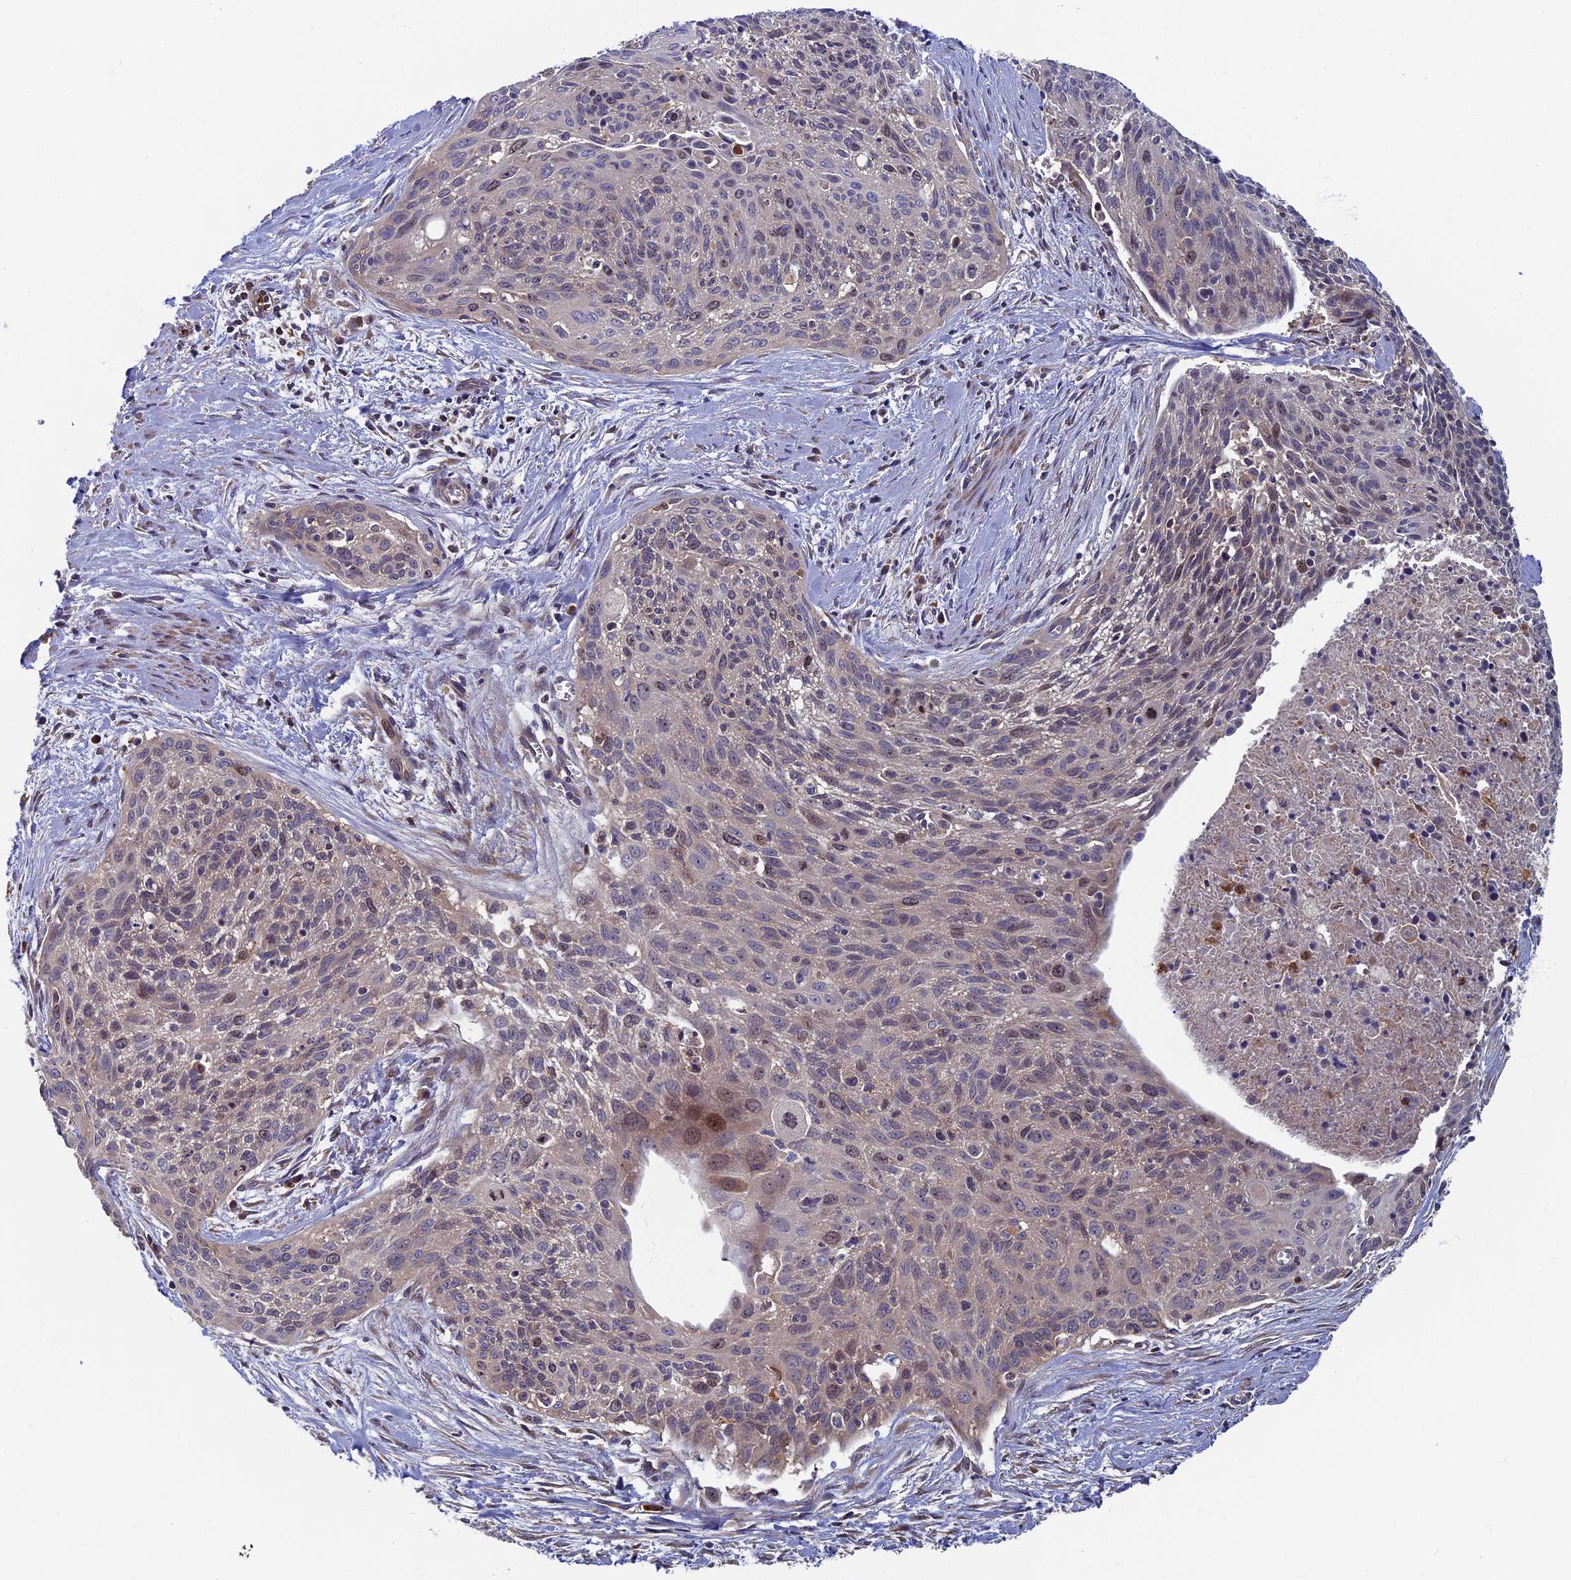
{"staining": {"intensity": "moderate", "quantity": "<25%", "location": "nuclear"}, "tissue": "cervical cancer", "cell_type": "Tumor cells", "image_type": "cancer", "snomed": [{"axis": "morphology", "description": "Squamous cell carcinoma, NOS"}, {"axis": "topography", "description": "Cervix"}], "caption": "IHC (DAB (3,3'-diaminobenzidine)) staining of human cervical cancer exhibits moderate nuclear protein expression in about <25% of tumor cells.", "gene": "TNK2", "patient": {"sex": "female", "age": 55}}